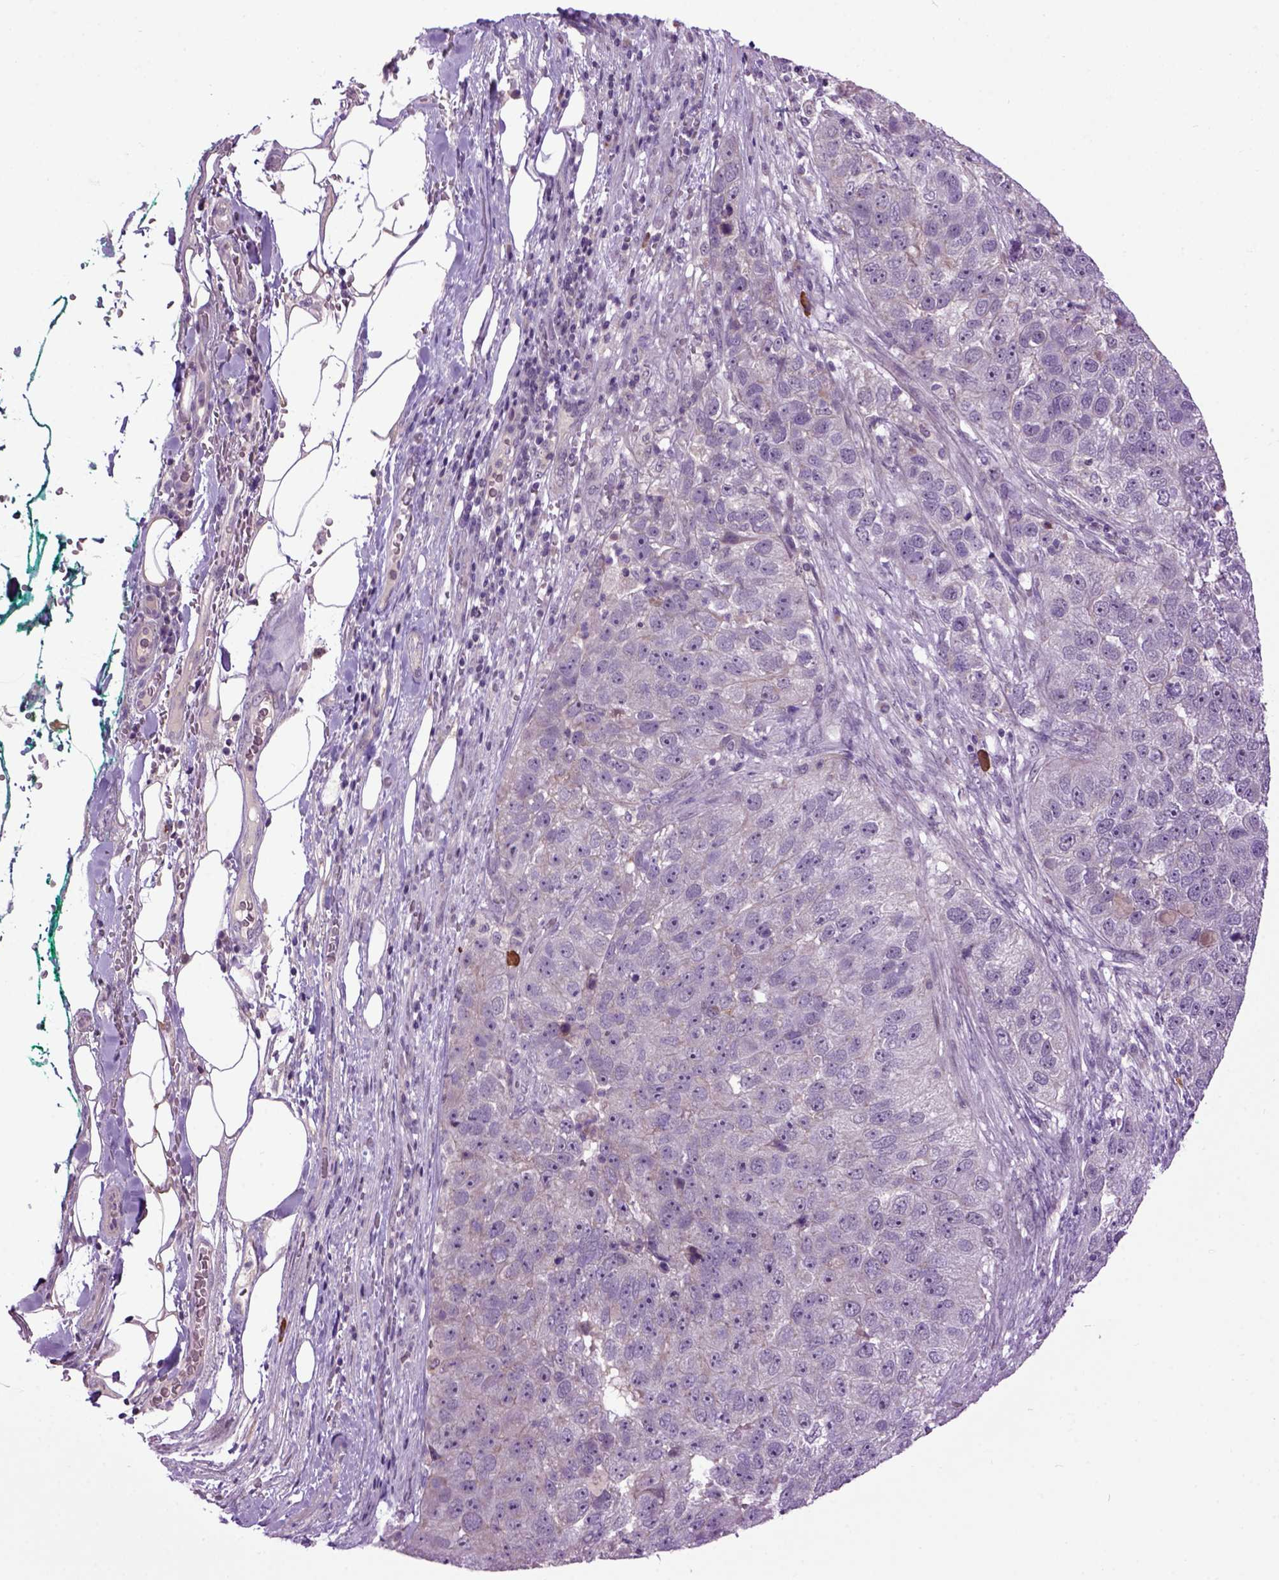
{"staining": {"intensity": "negative", "quantity": "none", "location": "none"}, "tissue": "pancreatic cancer", "cell_type": "Tumor cells", "image_type": "cancer", "snomed": [{"axis": "morphology", "description": "Adenocarcinoma, NOS"}, {"axis": "topography", "description": "Pancreas"}], "caption": "An IHC photomicrograph of pancreatic cancer (adenocarcinoma) is shown. There is no staining in tumor cells of pancreatic cancer (adenocarcinoma).", "gene": "EMILIN3", "patient": {"sex": "female", "age": 61}}